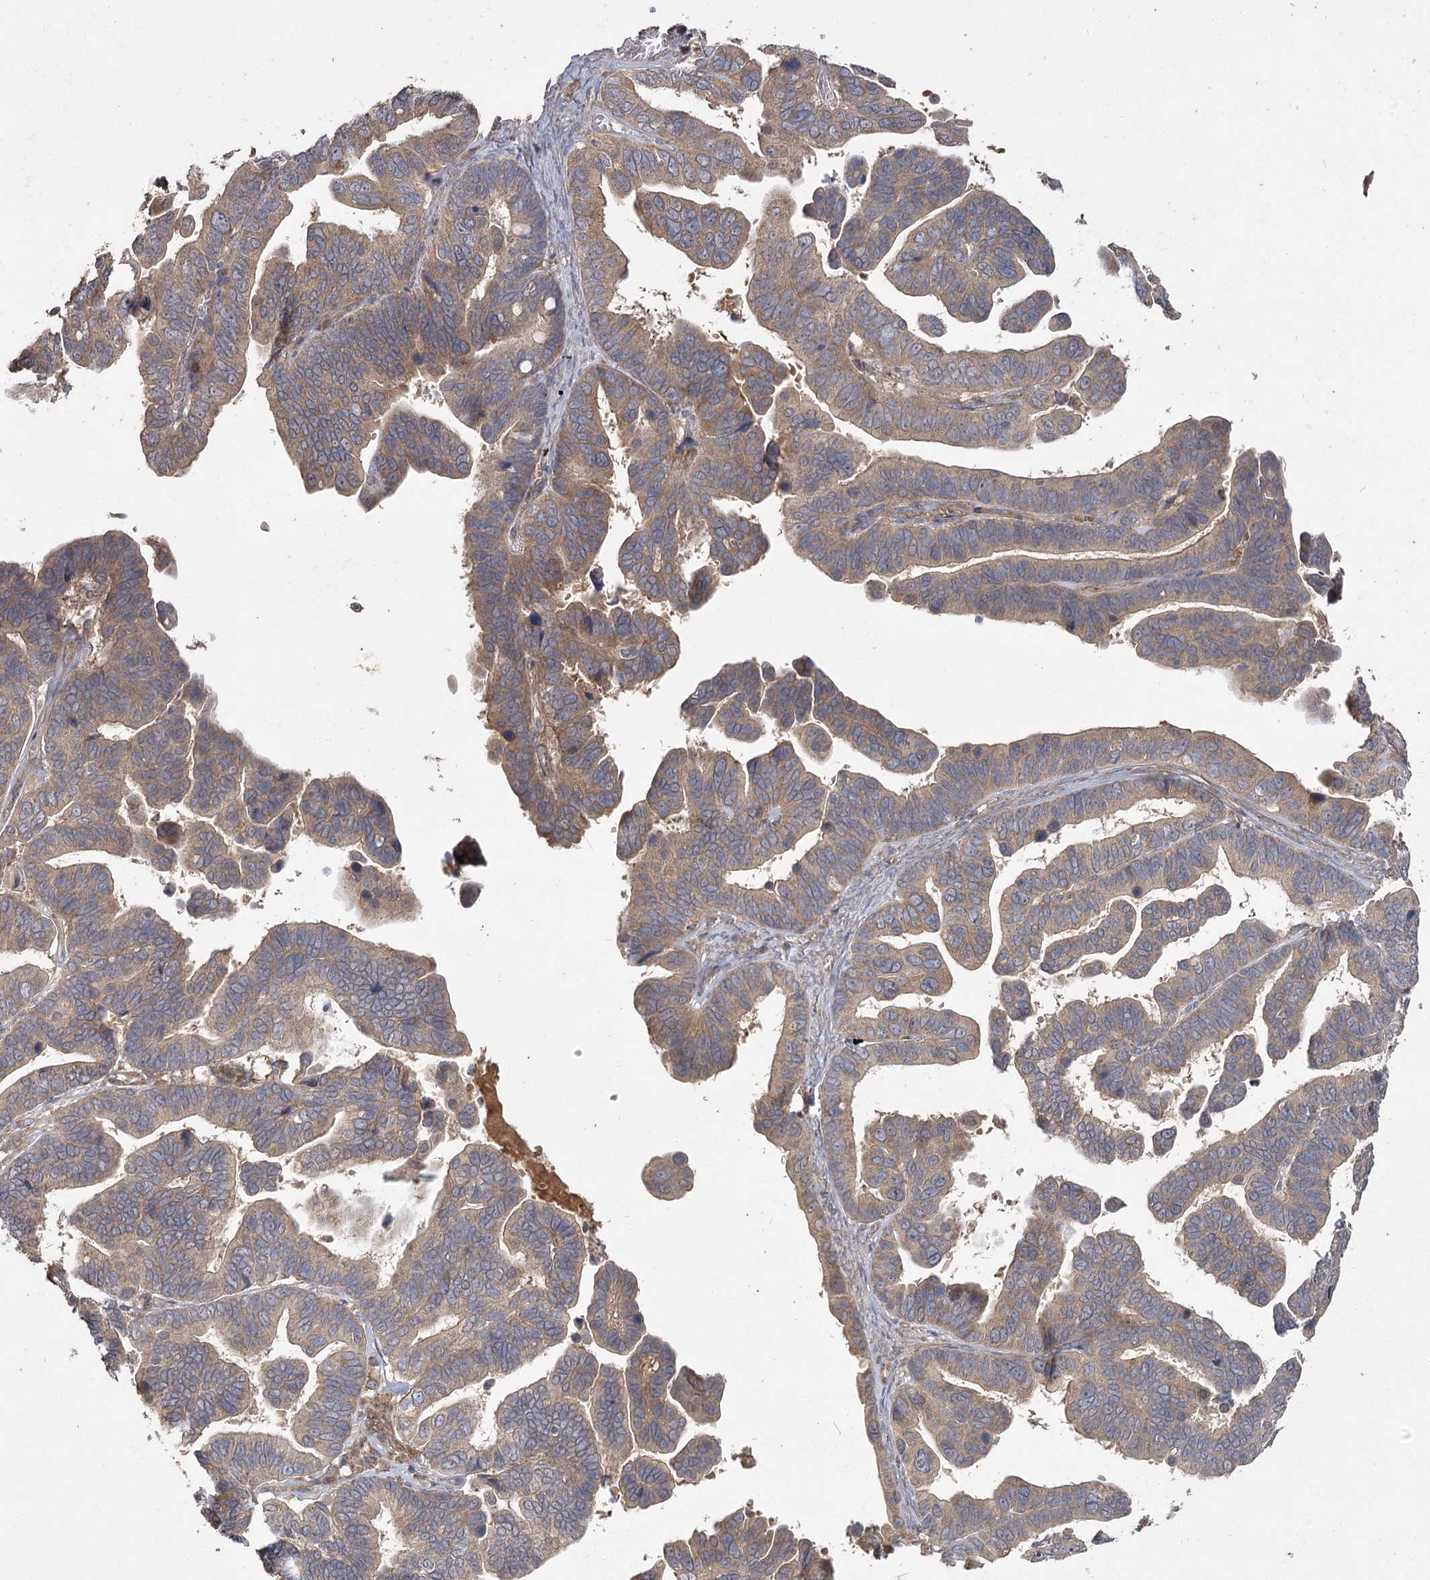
{"staining": {"intensity": "moderate", "quantity": "25%-75%", "location": "cytoplasmic/membranous"}, "tissue": "ovarian cancer", "cell_type": "Tumor cells", "image_type": "cancer", "snomed": [{"axis": "morphology", "description": "Cystadenocarcinoma, serous, NOS"}, {"axis": "topography", "description": "Ovary"}], "caption": "Ovarian cancer stained for a protein displays moderate cytoplasmic/membranous positivity in tumor cells.", "gene": "RIN2", "patient": {"sex": "female", "age": 56}}